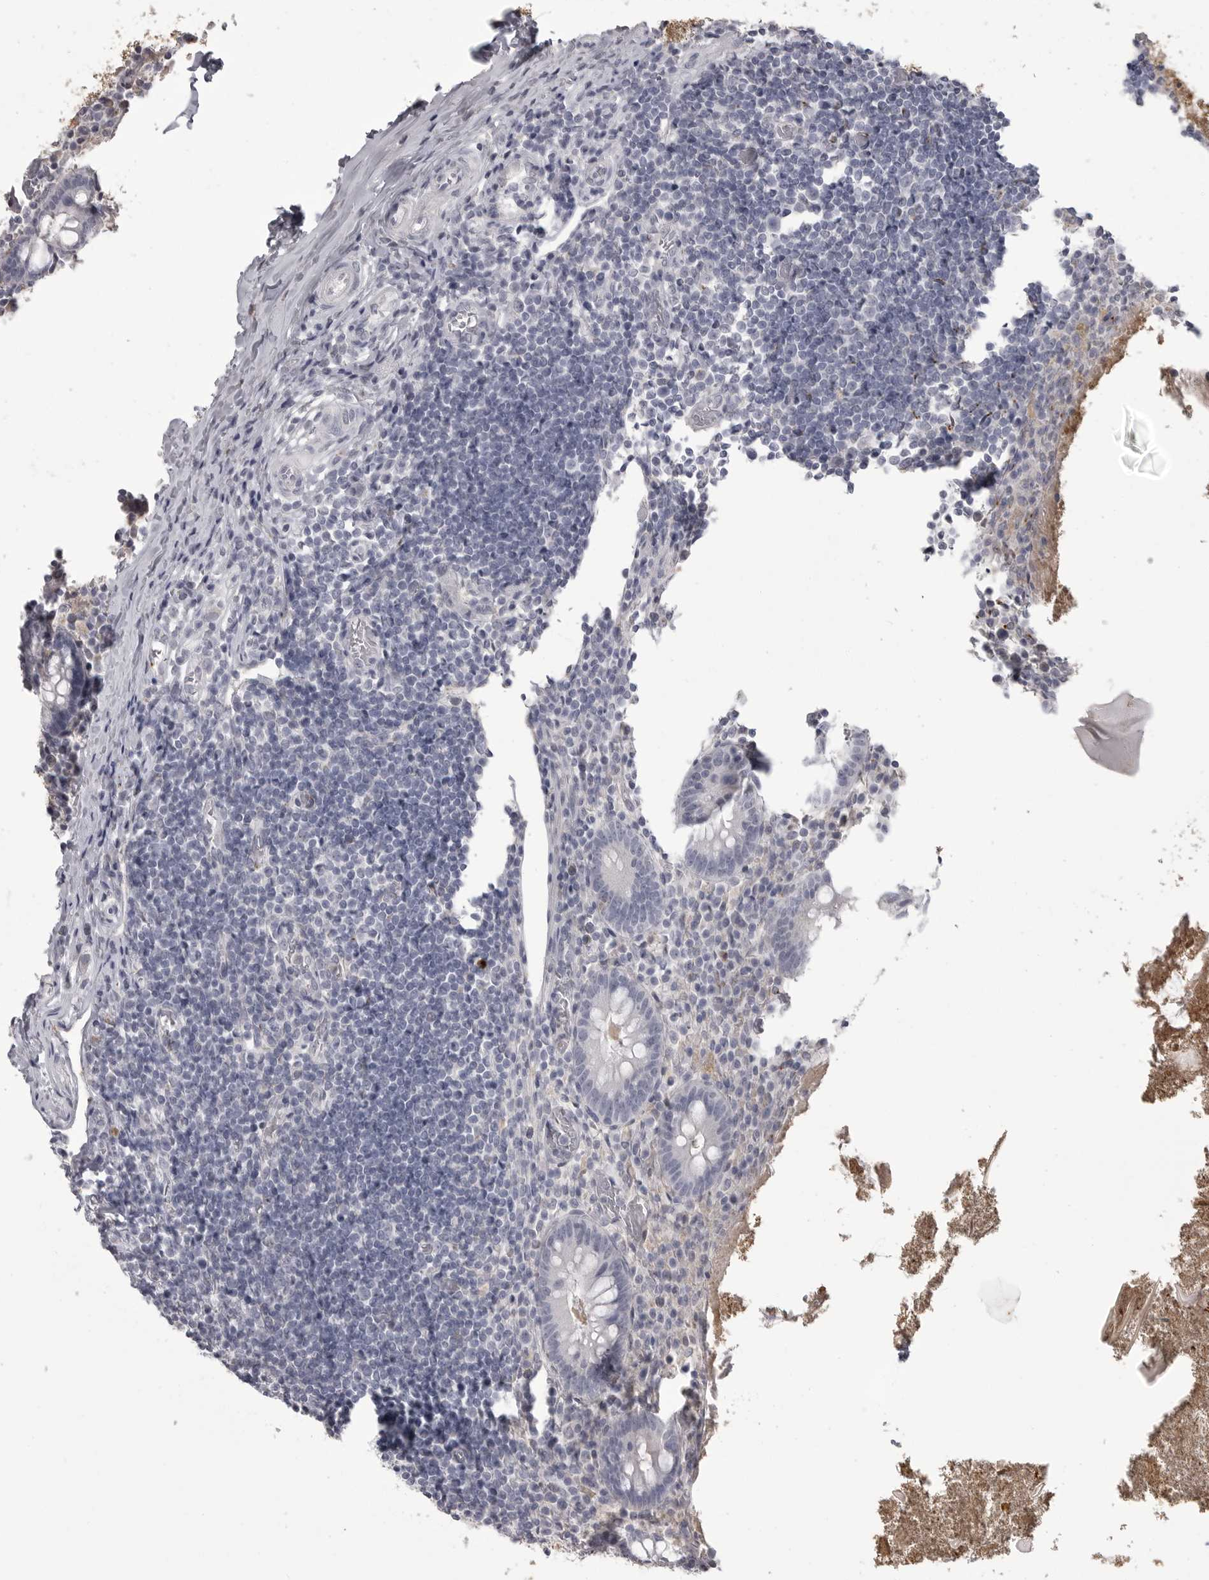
{"staining": {"intensity": "negative", "quantity": "none", "location": "none"}, "tissue": "appendix", "cell_type": "Glandular cells", "image_type": "normal", "snomed": [{"axis": "morphology", "description": "Normal tissue, NOS"}, {"axis": "topography", "description": "Appendix"}], "caption": "The micrograph reveals no significant expression in glandular cells of appendix.", "gene": "TIMP1", "patient": {"sex": "female", "age": 17}}